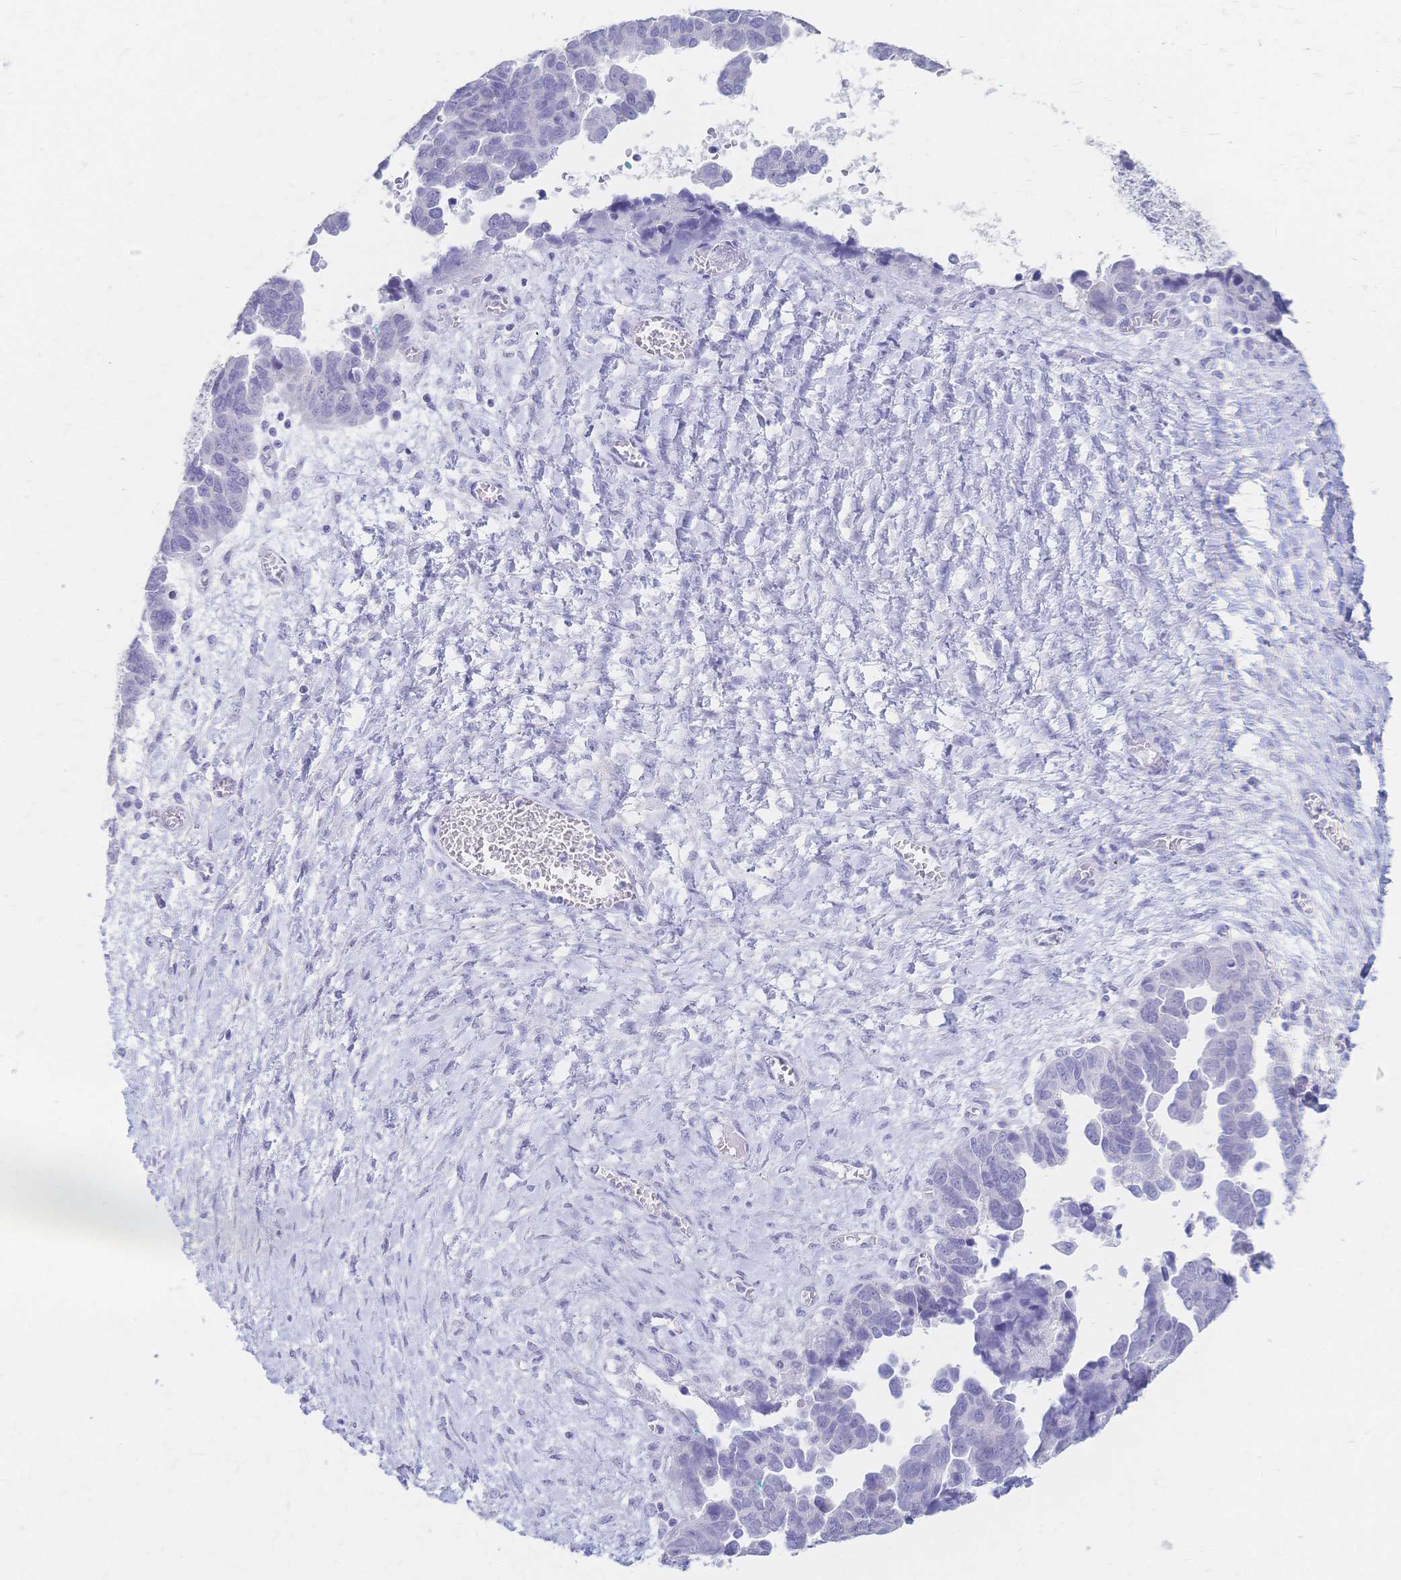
{"staining": {"intensity": "negative", "quantity": "none", "location": "none"}, "tissue": "ovarian cancer", "cell_type": "Tumor cells", "image_type": "cancer", "snomed": [{"axis": "morphology", "description": "Cystadenocarcinoma, serous, NOS"}, {"axis": "topography", "description": "Ovary"}], "caption": "Micrograph shows no significant protein positivity in tumor cells of ovarian cancer (serous cystadenocarcinoma).", "gene": "CYB5A", "patient": {"sex": "female", "age": 64}}